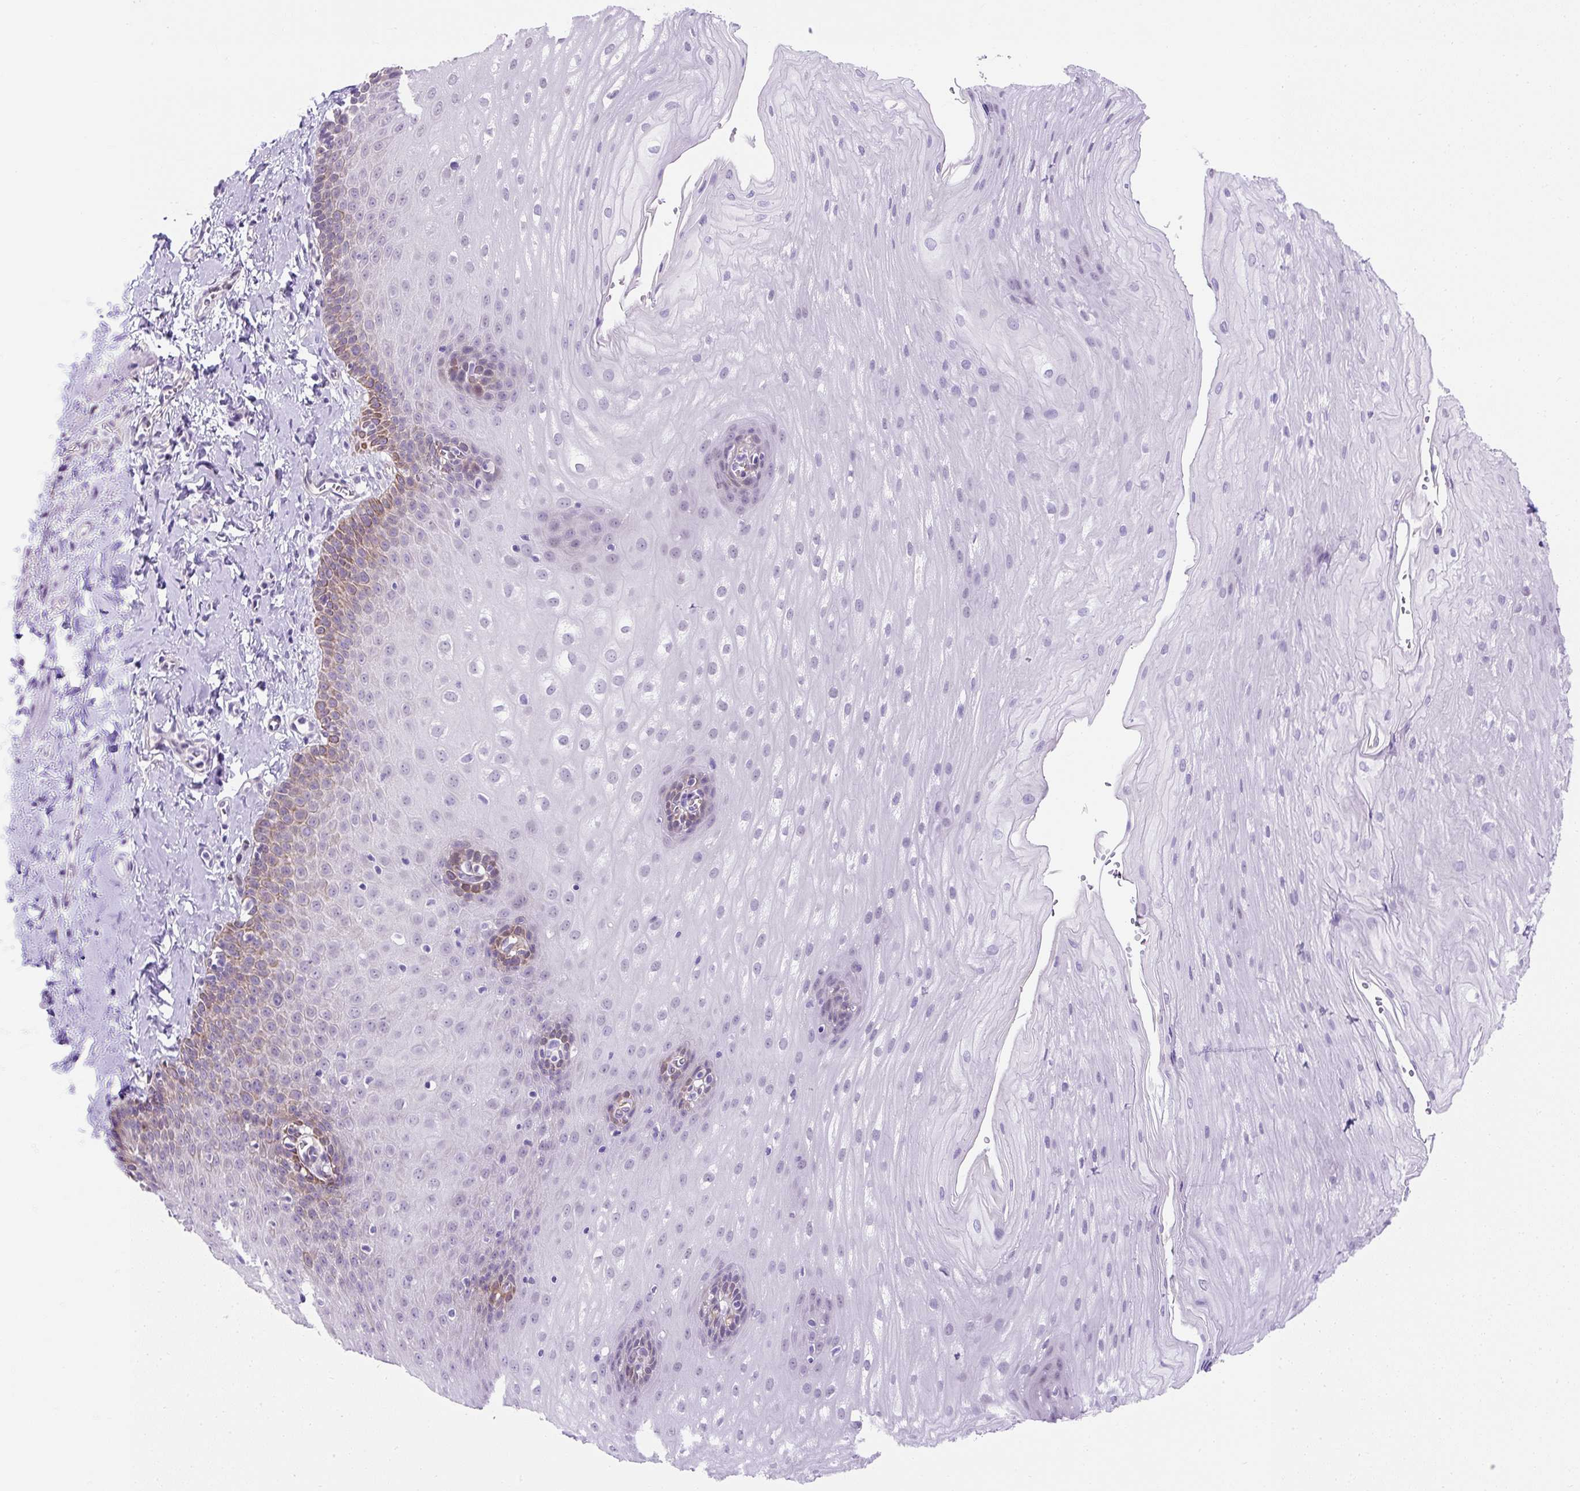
{"staining": {"intensity": "moderate", "quantity": "<25%", "location": "cytoplasmic/membranous"}, "tissue": "esophagus", "cell_type": "Squamous epithelial cells", "image_type": "normal", "snomed": [{"axis": "morphology", "description": "Normal tissue, NOS"}, {"axis": "topography", "description": "Esophagus"}], "caption": "A brown stain shows moderate cytoplasmic/membranous positivity of a protein in squamous epithelial cells of benign human esophagus. (DAB (3,3'-diaminobenzidine) = brown stain, brightfield microscopy at high magnification).", "gene": "KRT12", "patient": {"sex": "male", "age": 70}}